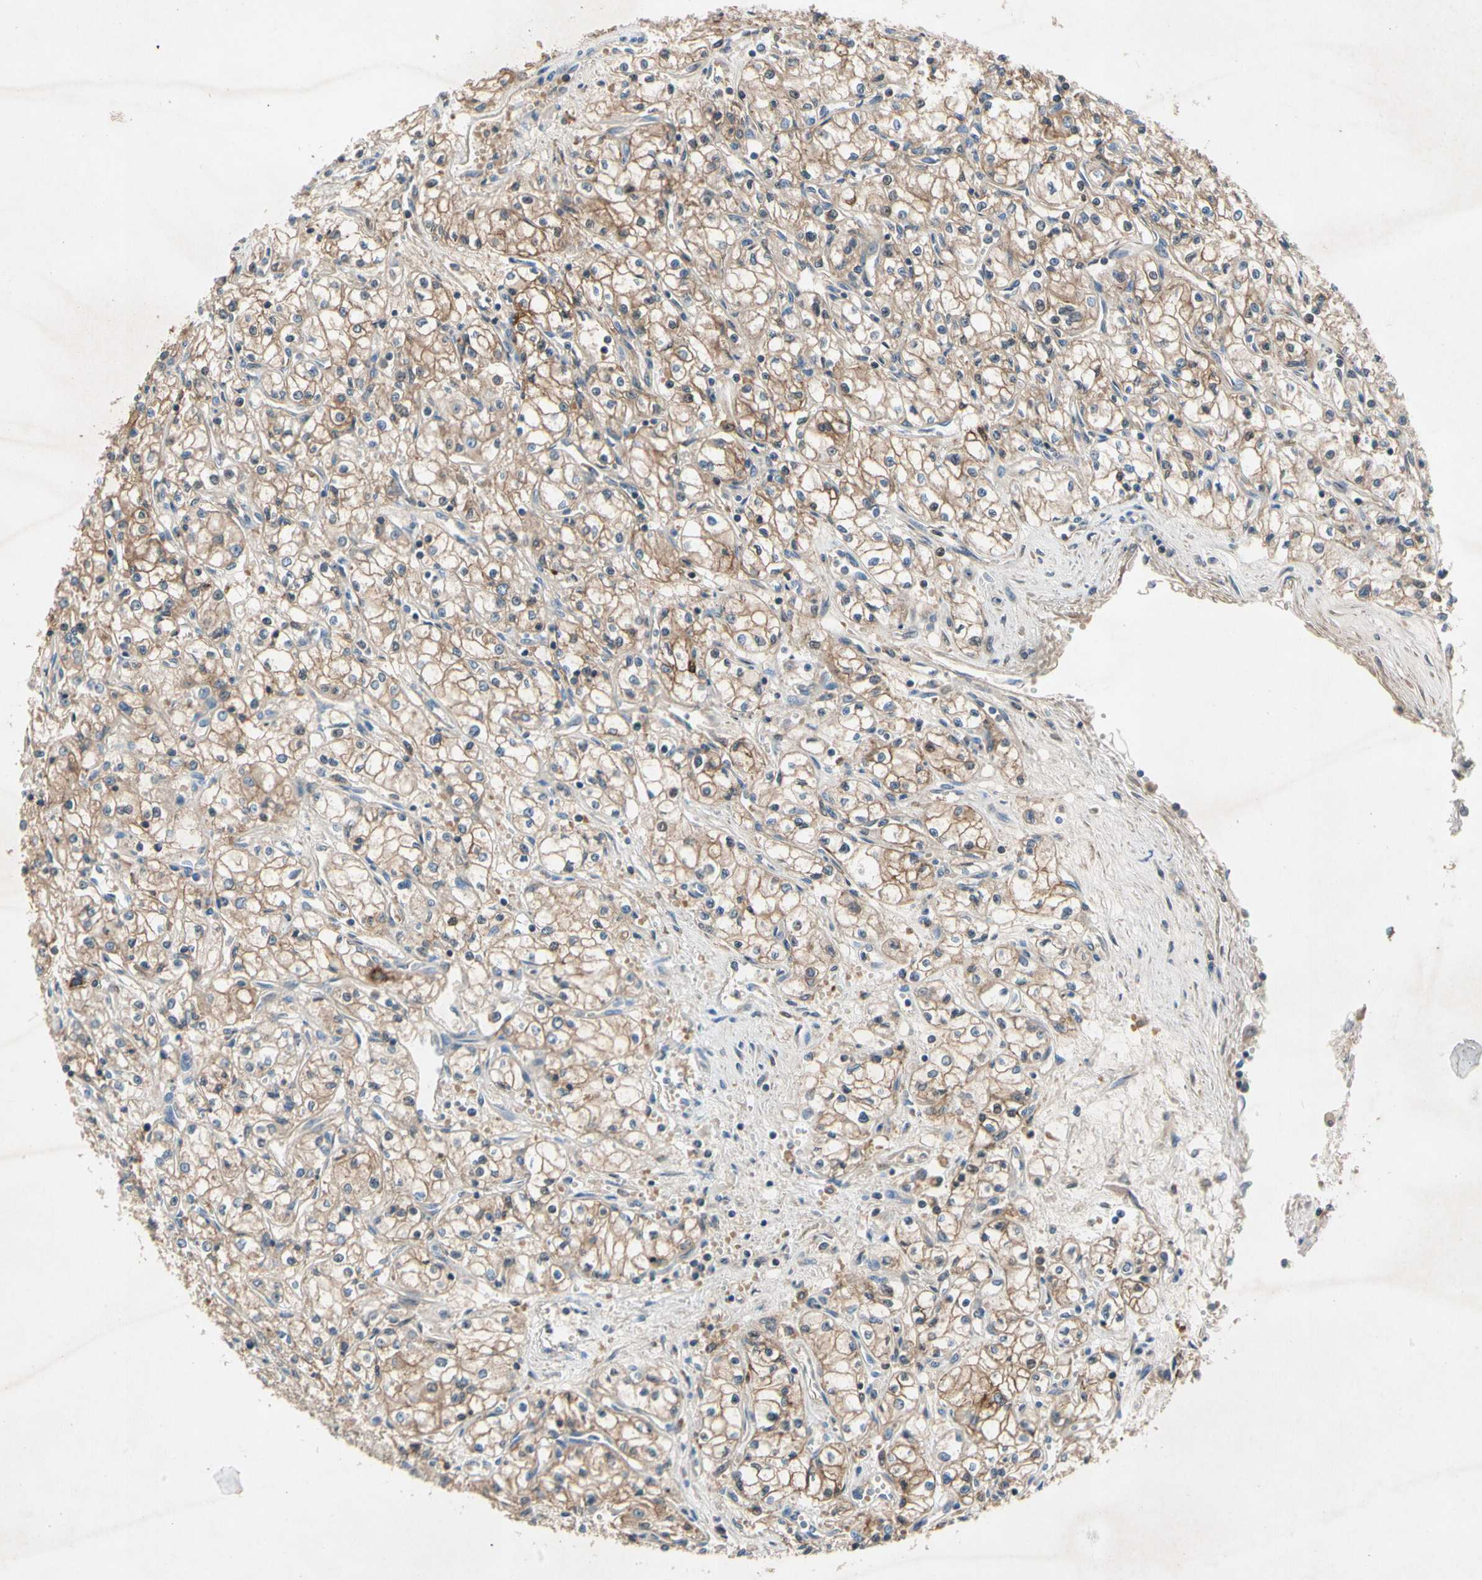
{"staining": {"intensity": "moderate", "quantity": "25%-75%", "location": "cytoplasmic/membranous"}, "tissue": "renal cancer", "cell_type": "Tumor cells", "image_type": "cancer", "snomed": [{"axis": "morphology", "description": "Normal tissue, NOS"}, {"axis": "morphology", "description": "Adenocarcinoma, NOS"}, {"axis": "topography", "description": "Kidney"}], "caption": "A histopathology image of adenocarcinoma (renal) stained for a protein reveals moderate cytoplasmic/membranous brown staining in tumor cells.", "gene": "NDFIP2", "patient": {"sex": "male", "age": 59}}